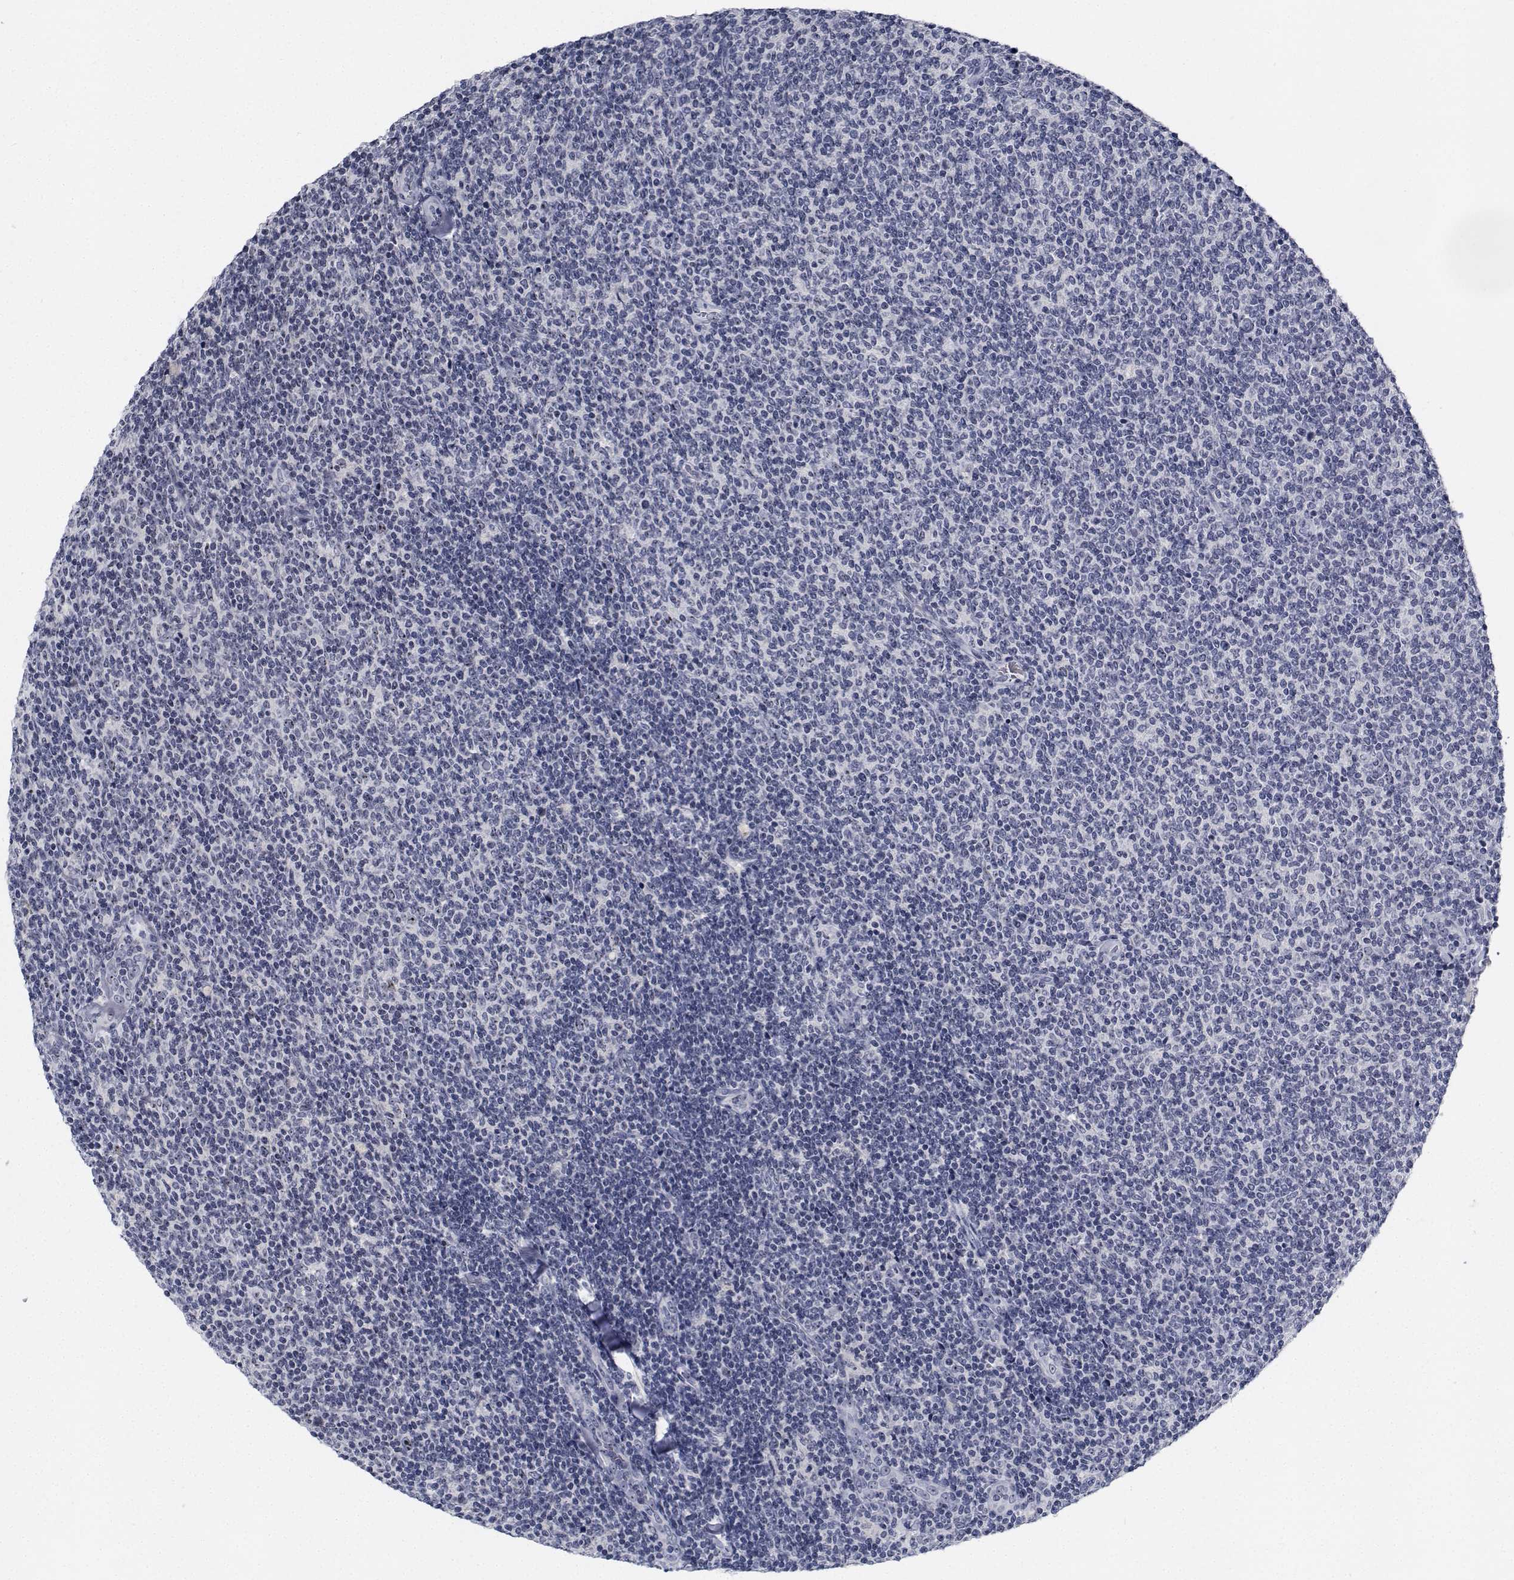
{"staining": {"intensity": "negative", "quantity": "none", "location": "none"}, "tissue": "lymphoma", "cell_type": "Tumor cells", "image_type": "cancer", "snomed": [{"axis": "morphology", "description": "Malignant lymphoma, non-Hodgkin's type, Low grade"}, {"axis": "topography", "description": "Lymph node"}], "caption": "High power microscopy micrograph of an IHC histopathology image of low-grade malignant lymphoma, non-Hodgkin's type, revealing no significant positivity in tumor cells.", "gene": "NVL", "patient": {"sex": "male", "age": 52}}